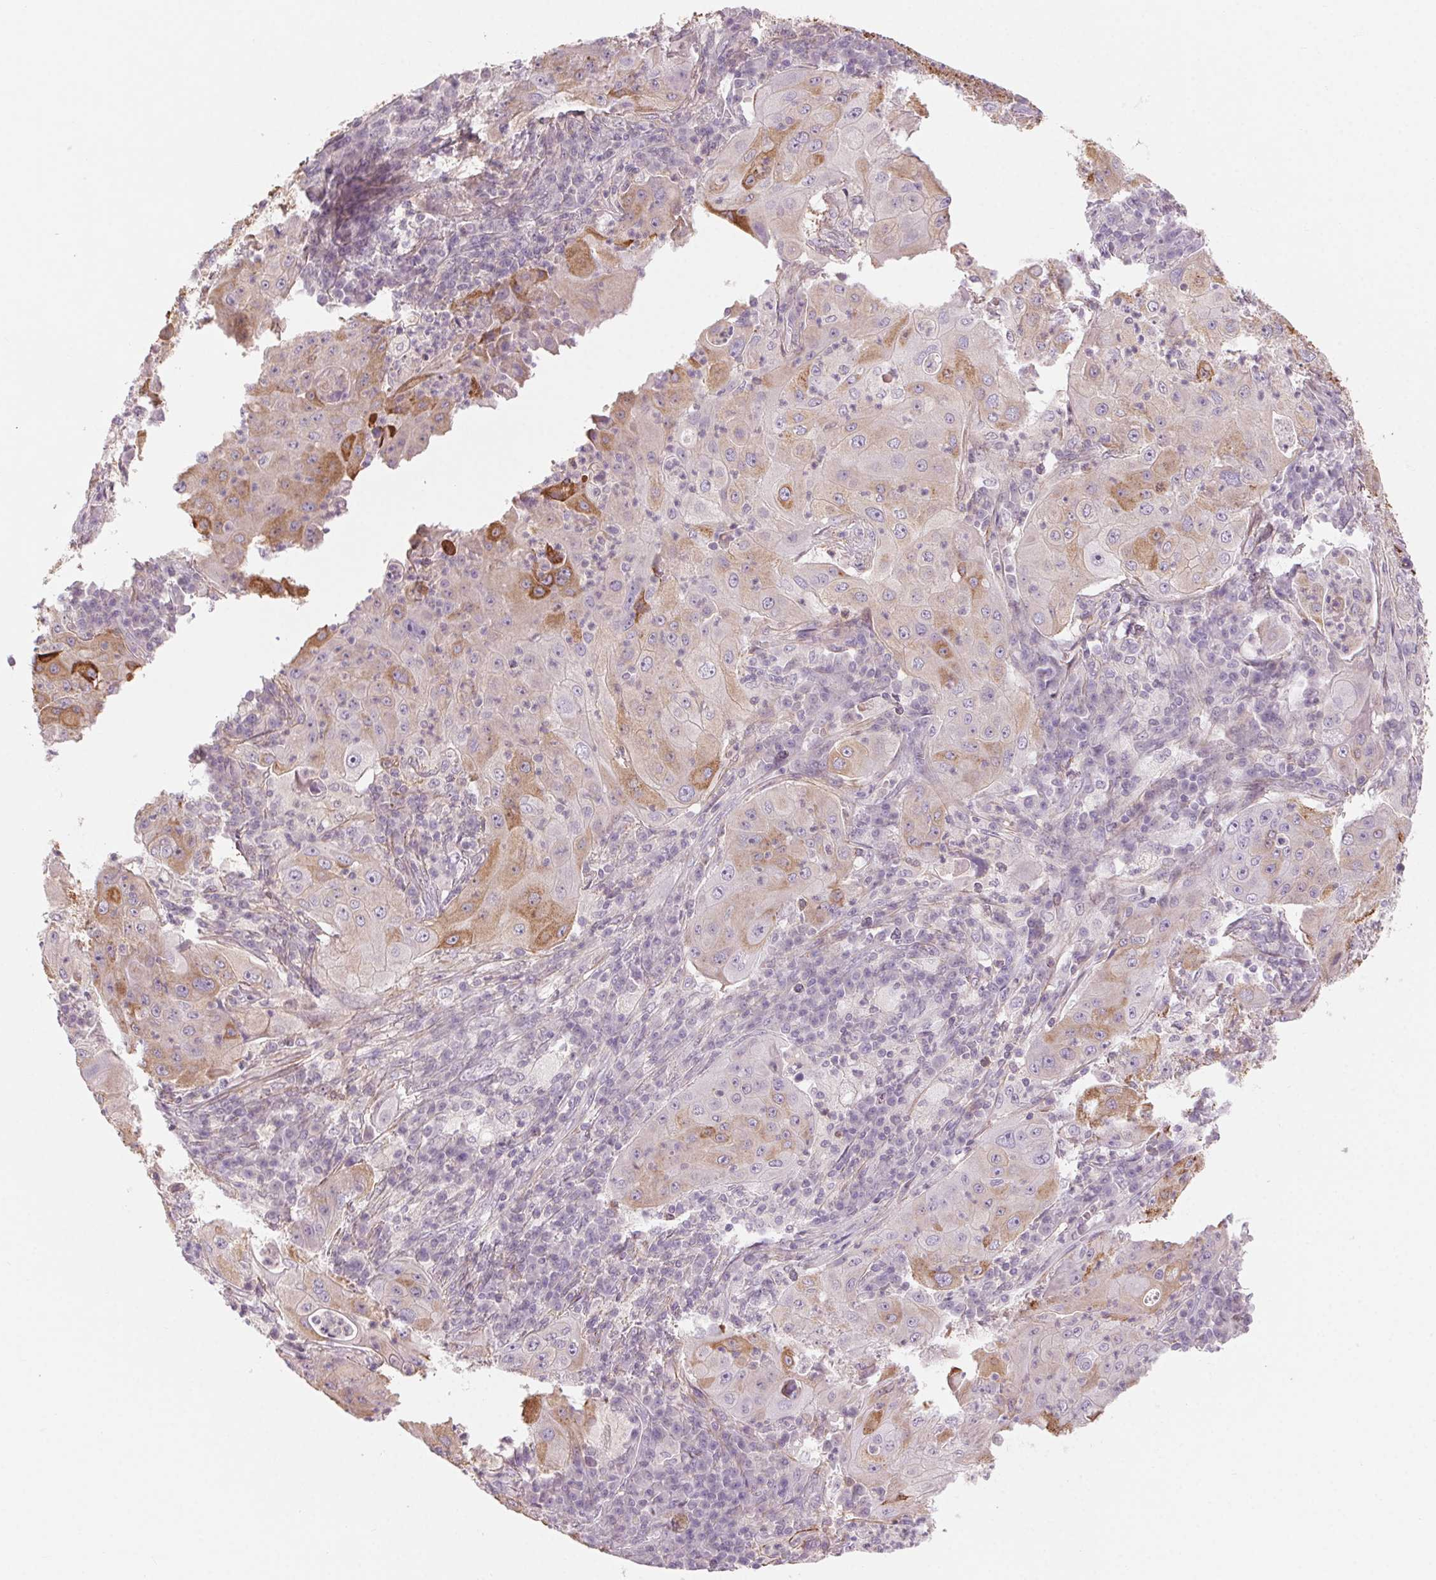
{"staining": {"intensity": "moderate", "quantity": "<25%", "location": "cytoplasmic/membranous"}, "tissue": "lung cancer", "cell_type": "Tumor cells", "image_type": "cancer", "snomed": [{"axis": "morphology", "description": "Squamous cell carcinoma, NOS"}, {"axis": "topography", "description": "Lung"}], "caption": "An image showing moderate cytoplasmic/membranous expression in approximately <25% of tumor cells in lung cancer (squamous cell carcinoma), as visualized by brown immunohistochemical staining.", "gene": "HHLA2", "patient": {"sex": "female", "age": 59}}